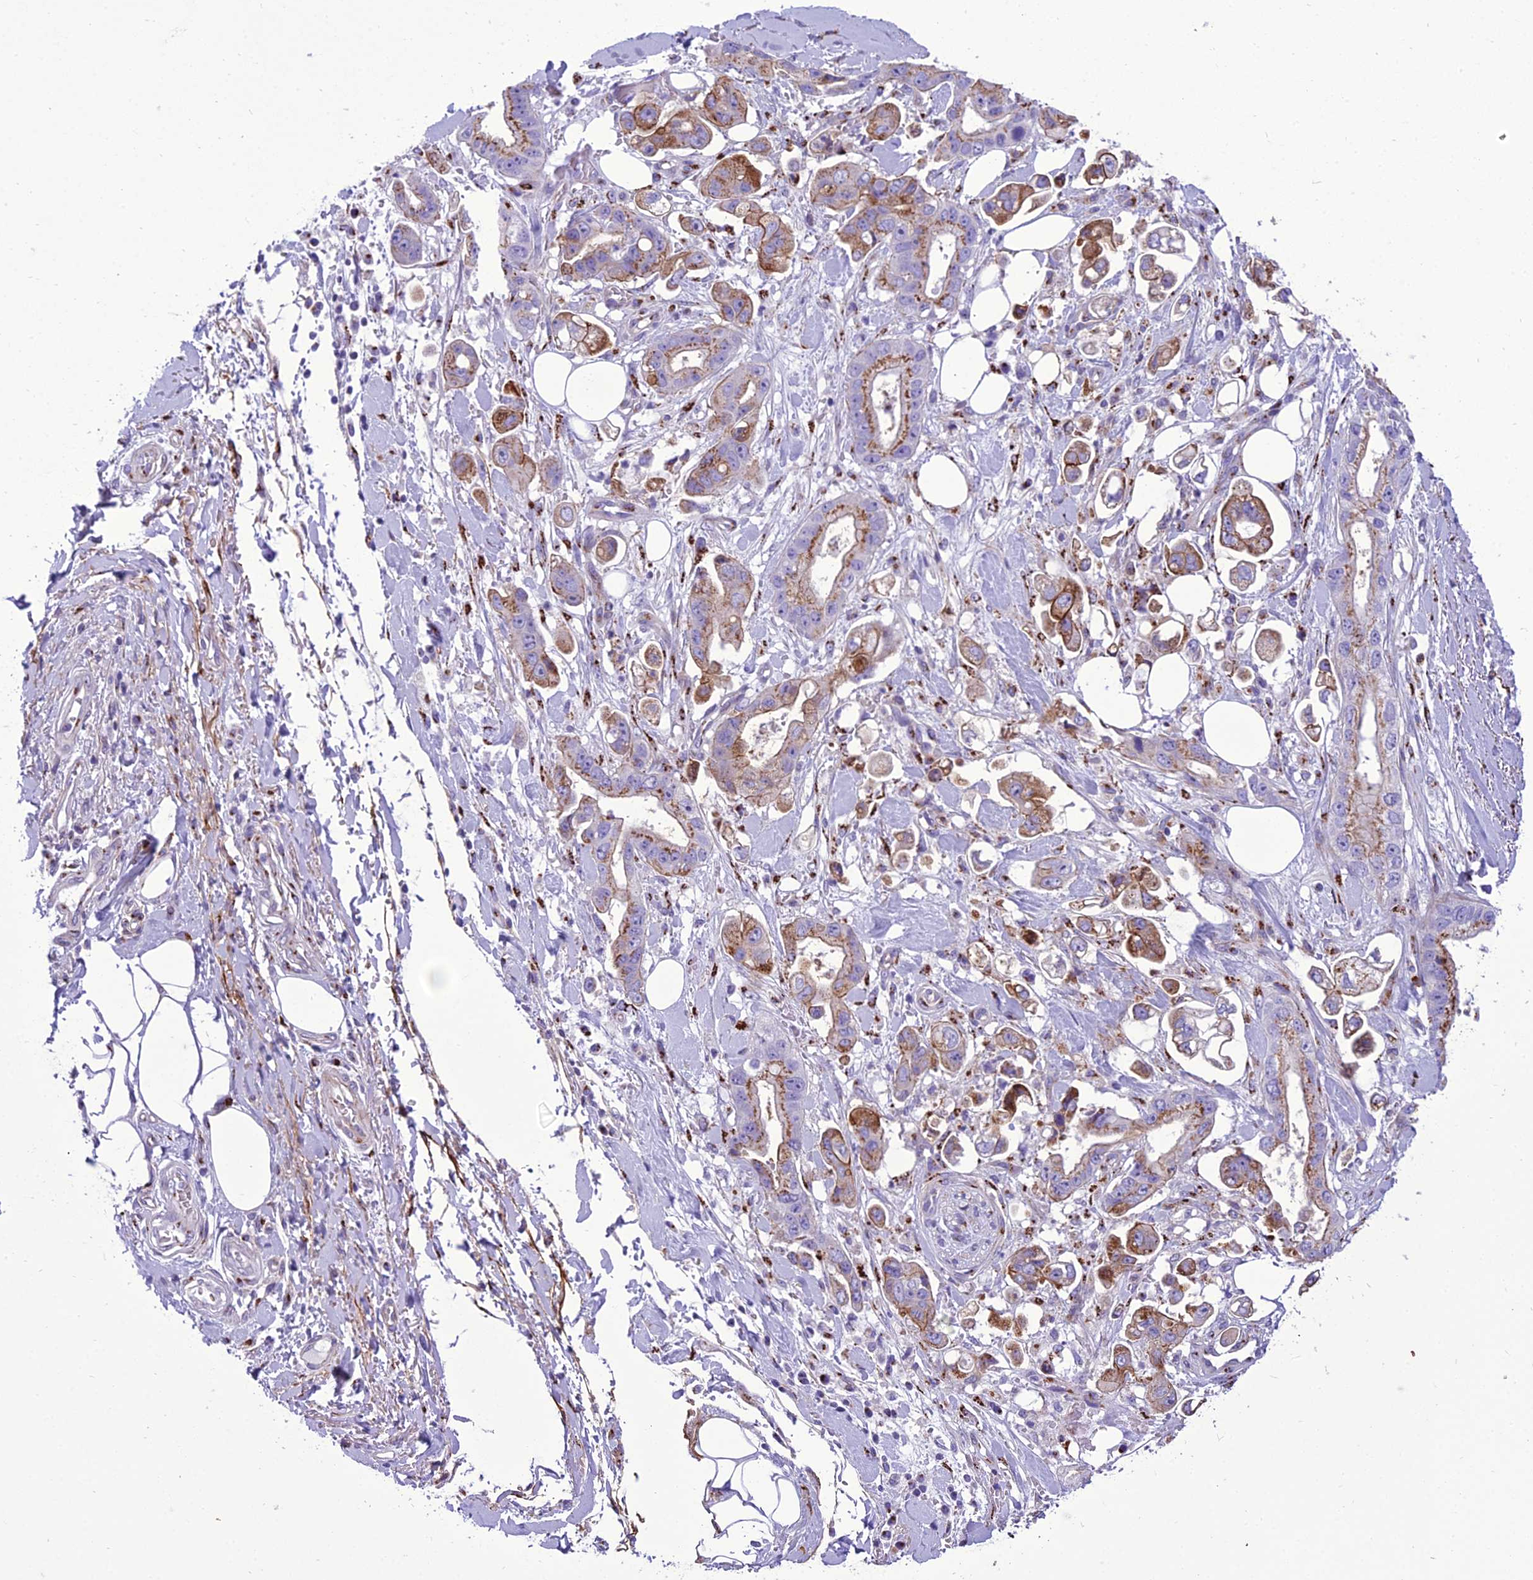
{"staining": {"intensity": "moderate", "quantity": ">75%", "location": "cytoplasmic/membranous"}, "tissue": "stomach cancer", "cell_type": "Tumor cells", "image_type": "cancer", "snomed": [{"axis": "morphology", "description": "Adenocarcinoma, NOS"}, {"axis": "topography", "description": "Stomach"}], "caption": "Adenocarcinoma (stomach) stained with DAB (3,3'-diaminobenzidine) IHC exhibits medium levels of moderate cytoplasmic/membranous positivity in approximately >75% of tumor cells.", "gene": "GOLM2", "patient": {"sex": "male", "age": 62}}